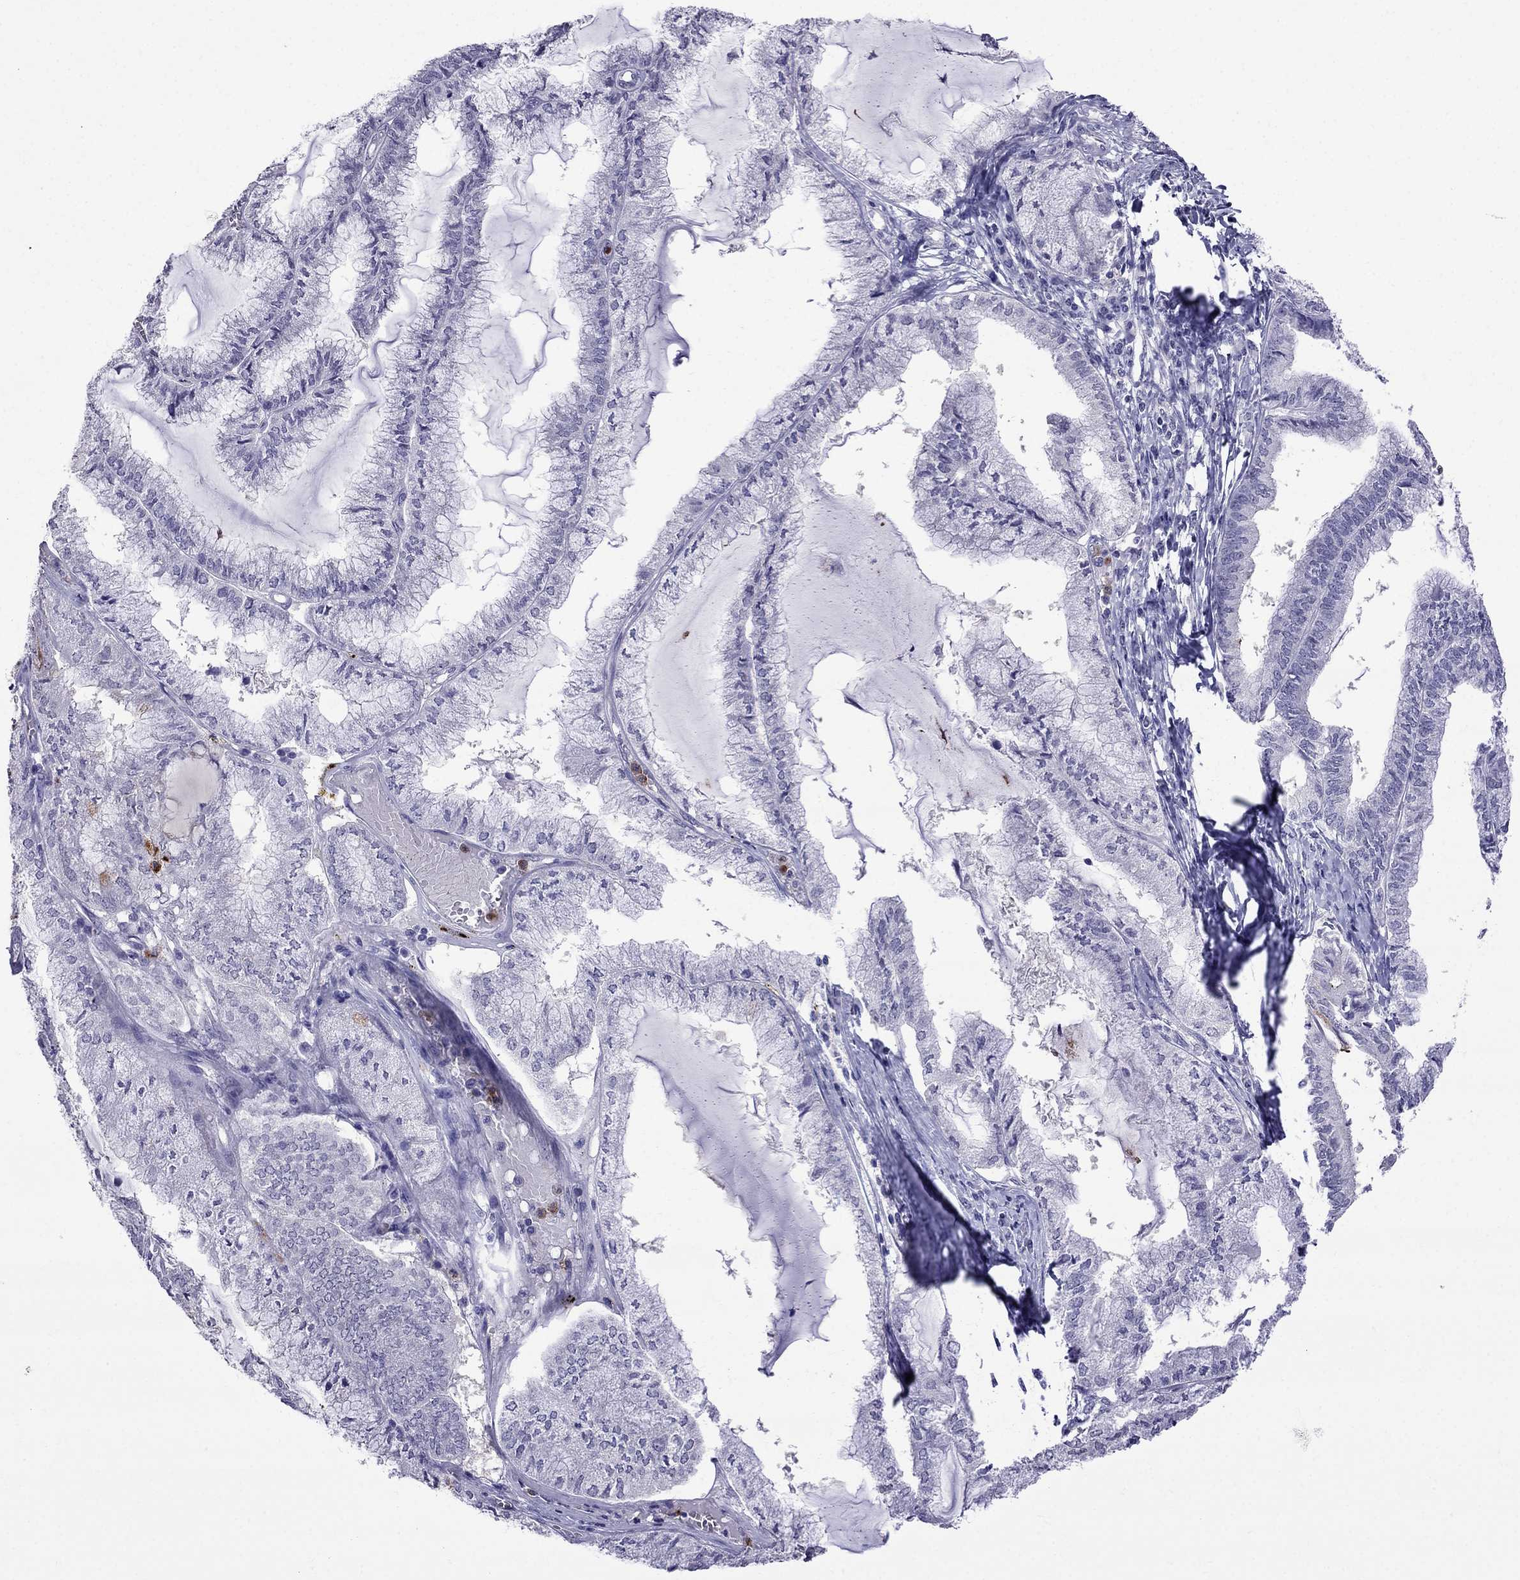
{"staining": {"intensity": "negative", "quantity": "none", "location": "none"}, "tissue": "endometrial cancer", "cell_type": "Tumor cells", "image_type": "cancer", "snomed": [{"axis": "morphology", "description": "Carcinoma, NOS"}, {"axis": "topography", "description": "Endometrium"}], "caption": "Immunohistochemical staining of carcinoma (endometrial) demonstrates no significant positivity in tumor cells. The staining was performed using DAB (3,3'-diaminobenzidine) to visualize the protein expression in brown, while the nuclei were stained in blue with hematoxylin (Magnification: 20x).", "gene": "OLFM4", "patient": {"sex": "female", "age": 62}}